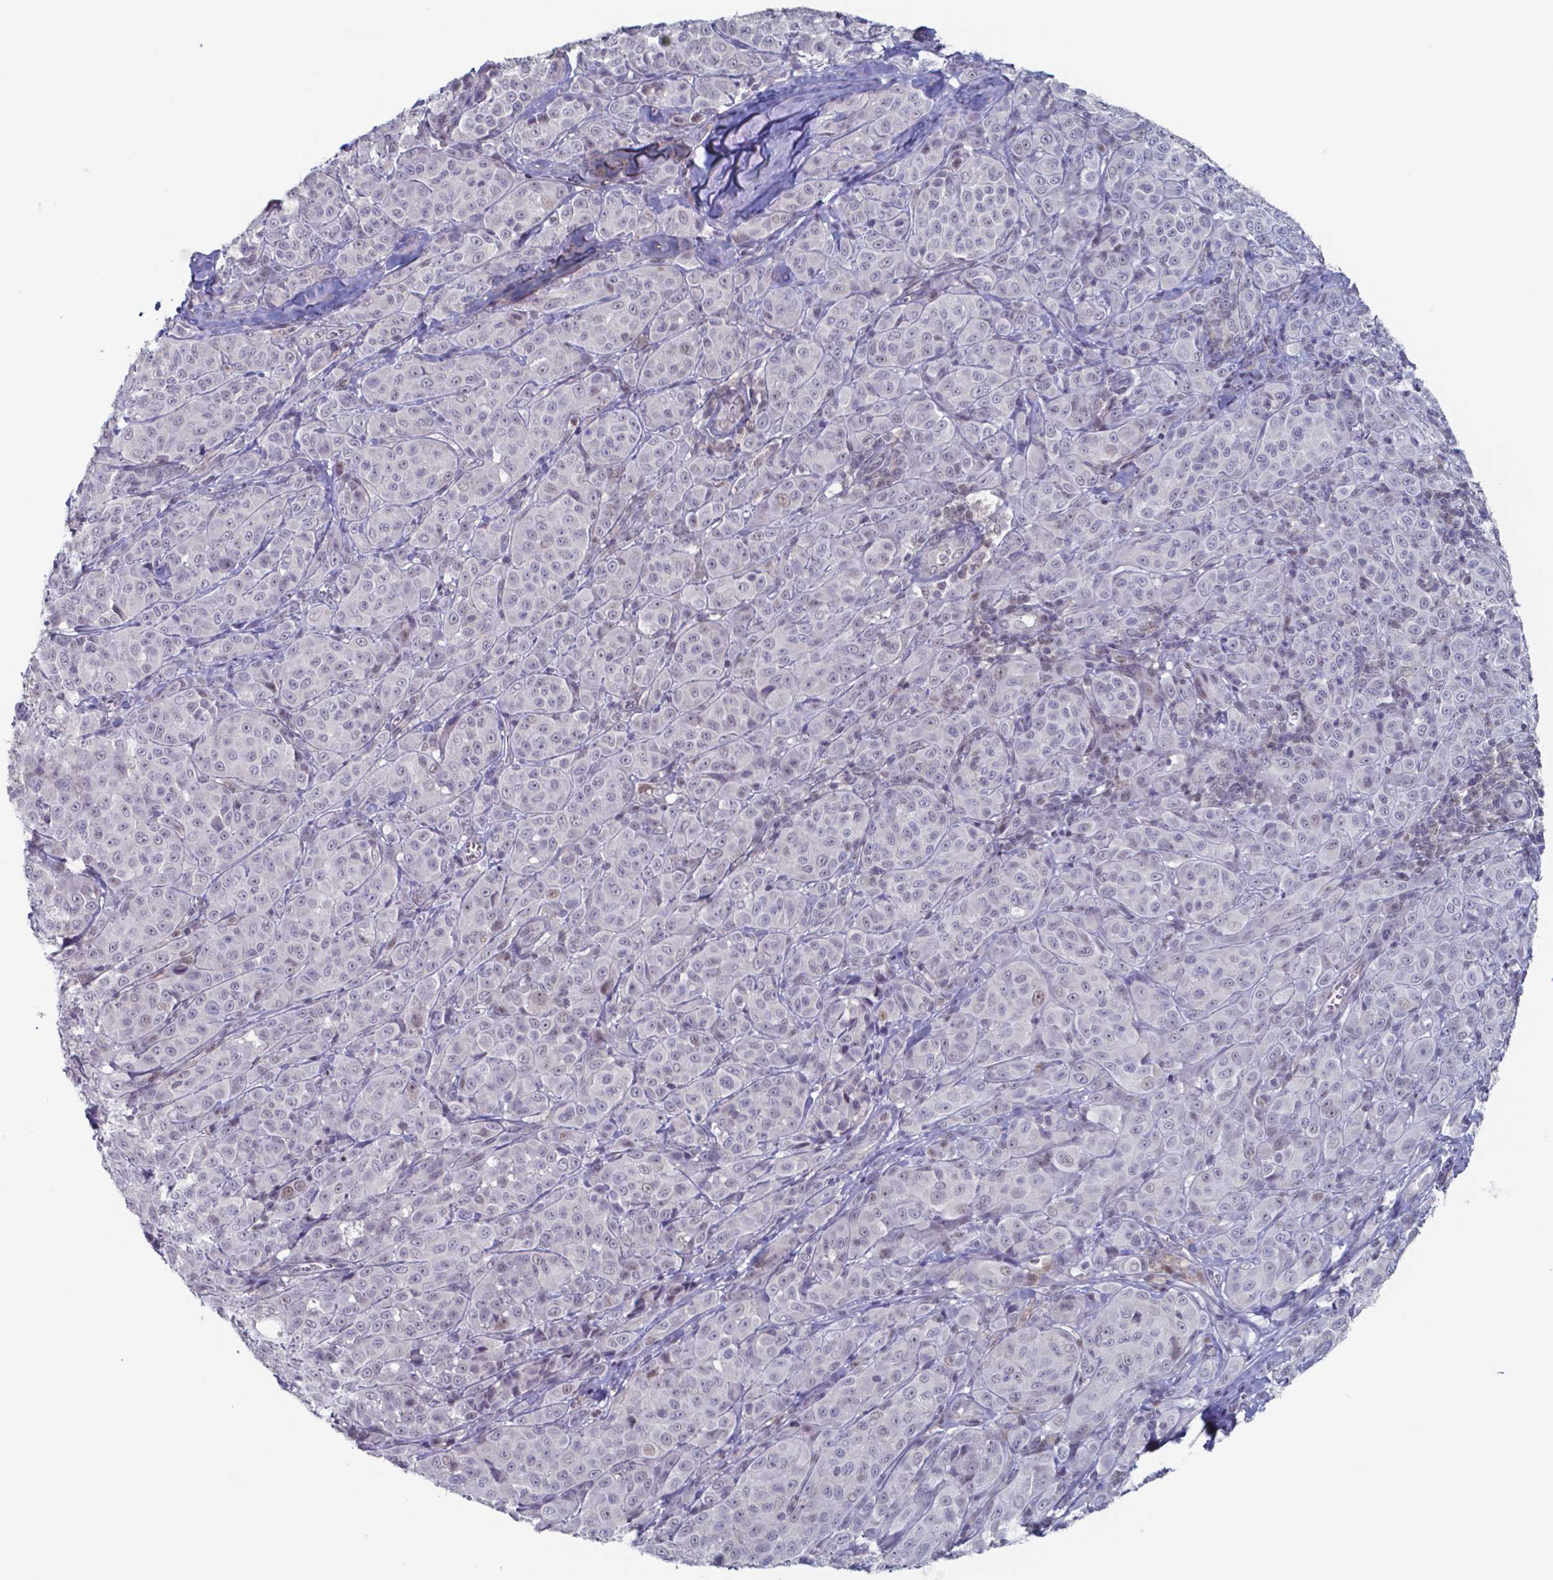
{"staining": {"intensity": "negative", "quantity": "none", "location": "none"}, "tissue": "melanoma", "cell_type": "Tumor cells", "image_type": "cancer", "snomed": [{"axis": "morphology", "description": "Malignant melanoma, NOS"}, {"axis": "topography", "description": "Skin"}], "caption": "Micrograph shows no protein staining in tumor cells of malignant melanoma tissue.", "gene": "TDP2", "patient": {"sex": "male", "age": 89}}